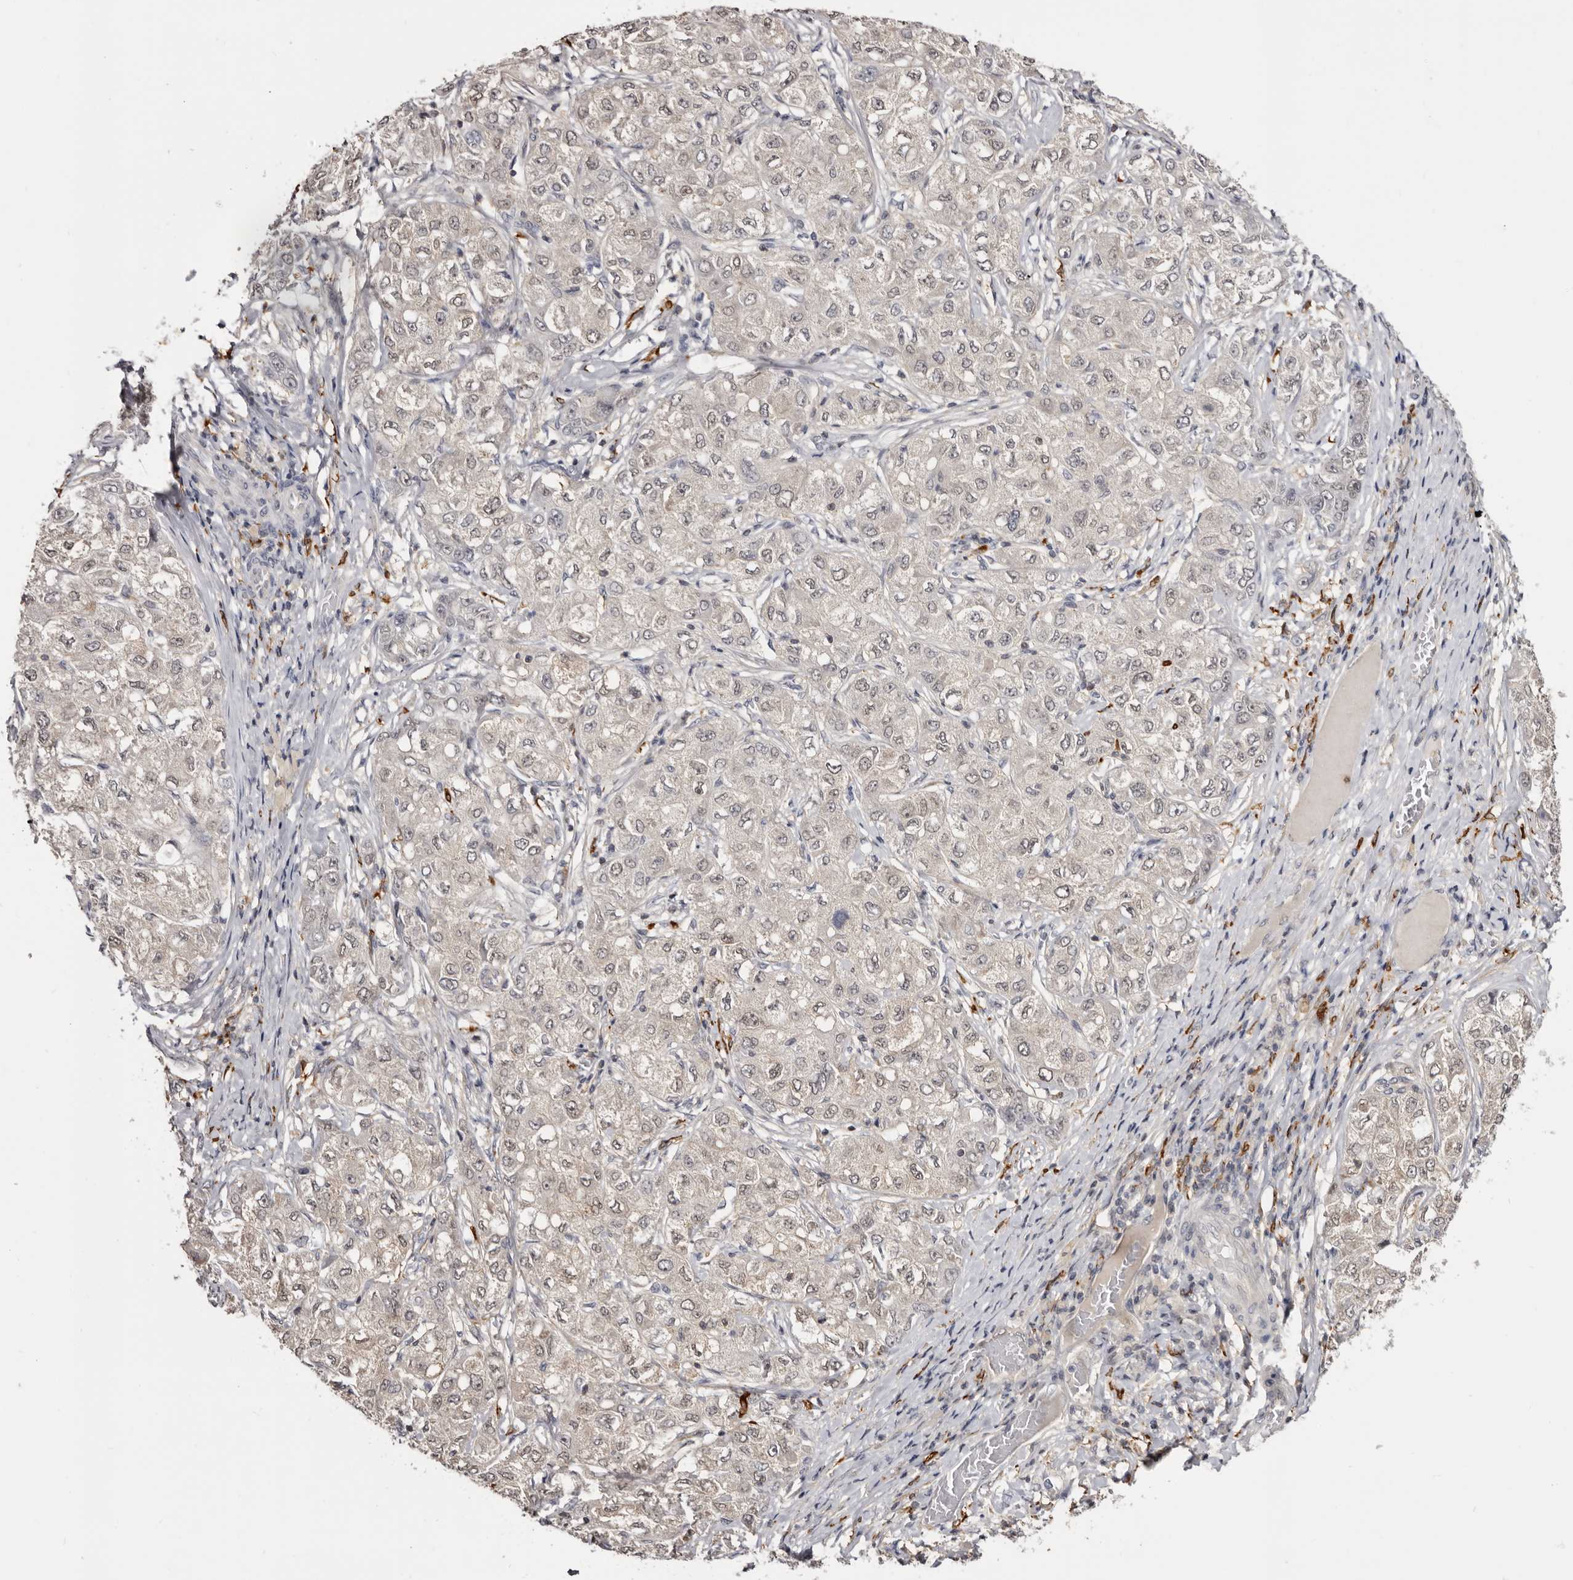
{"staining": {"intensity": "negative", "quantity": "none", "location": "none"}, "tissue": "liver cancer", "cell_type": "Tumor cells", "image_type": "cancer", "snomed": [{"axis": "morphology", "description": "Carcinoma, Hepatocellular, NOS"}, {"axis": "topography", "description": "Liver"}], "caption": "Human liver cancer stained for a protein using immunohistochemistry (IHC) exhibits no expression in tumor cells.", "gene": "TNNI1", "patient": {"sex": "male", "age": 80}}